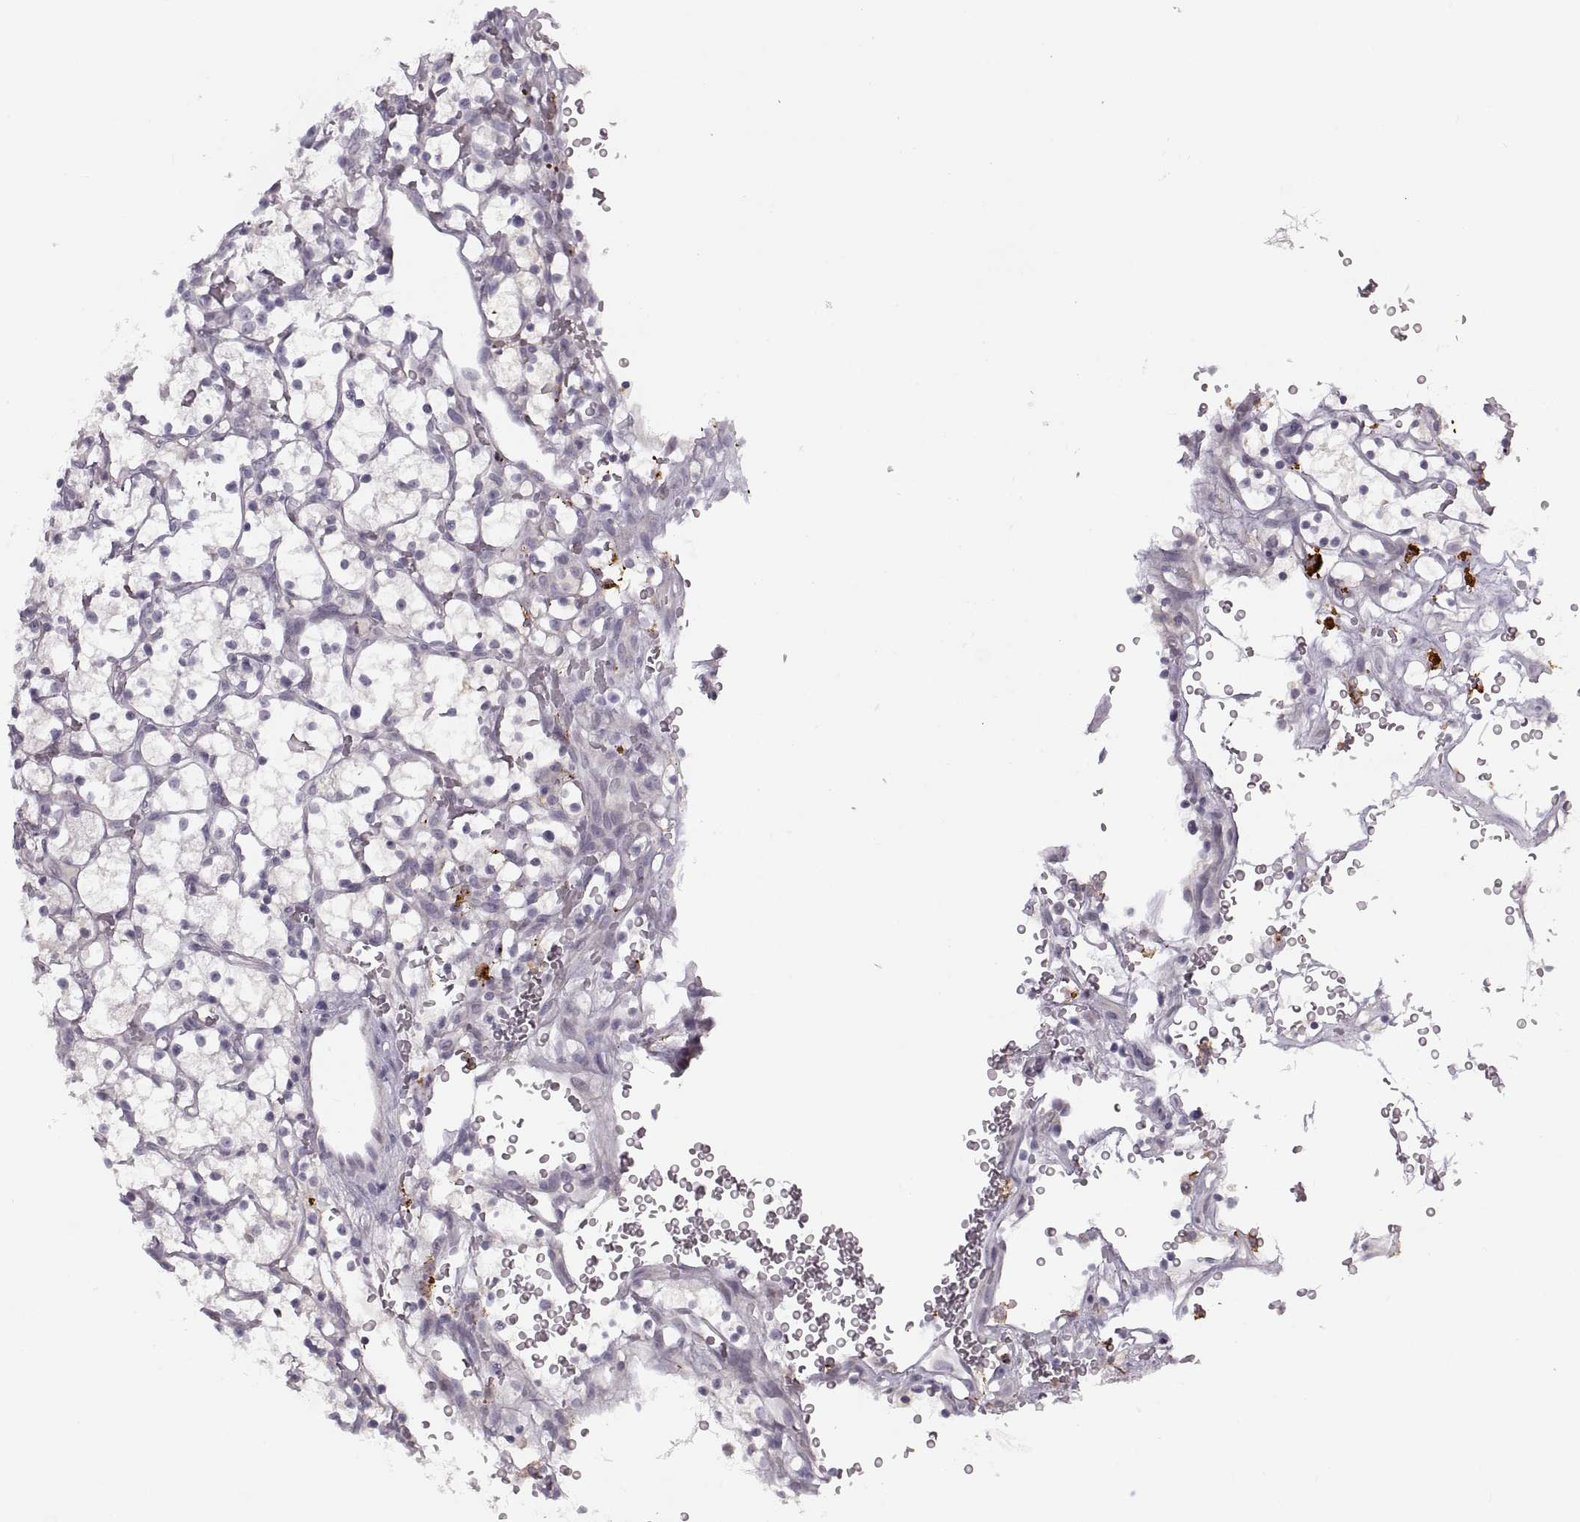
{"staining": {"intensity": "negative", "quantity": "none", "location": "none"}, "tissue": "renal cancer", "cell_type": "Tumor cells", "image_type": "cancer", "snomed": [{"axis": "morphology", "description": "Adenocarcinoma, NOS"}, {"axis": "topography", "description": "Kidney"}], "caption": "Human renal cancer stained for a protein using immunohistochemistry shows no expression in tumor cells.", "gene": "H2AP", "patient": {"sex": "female", "age": 64}}